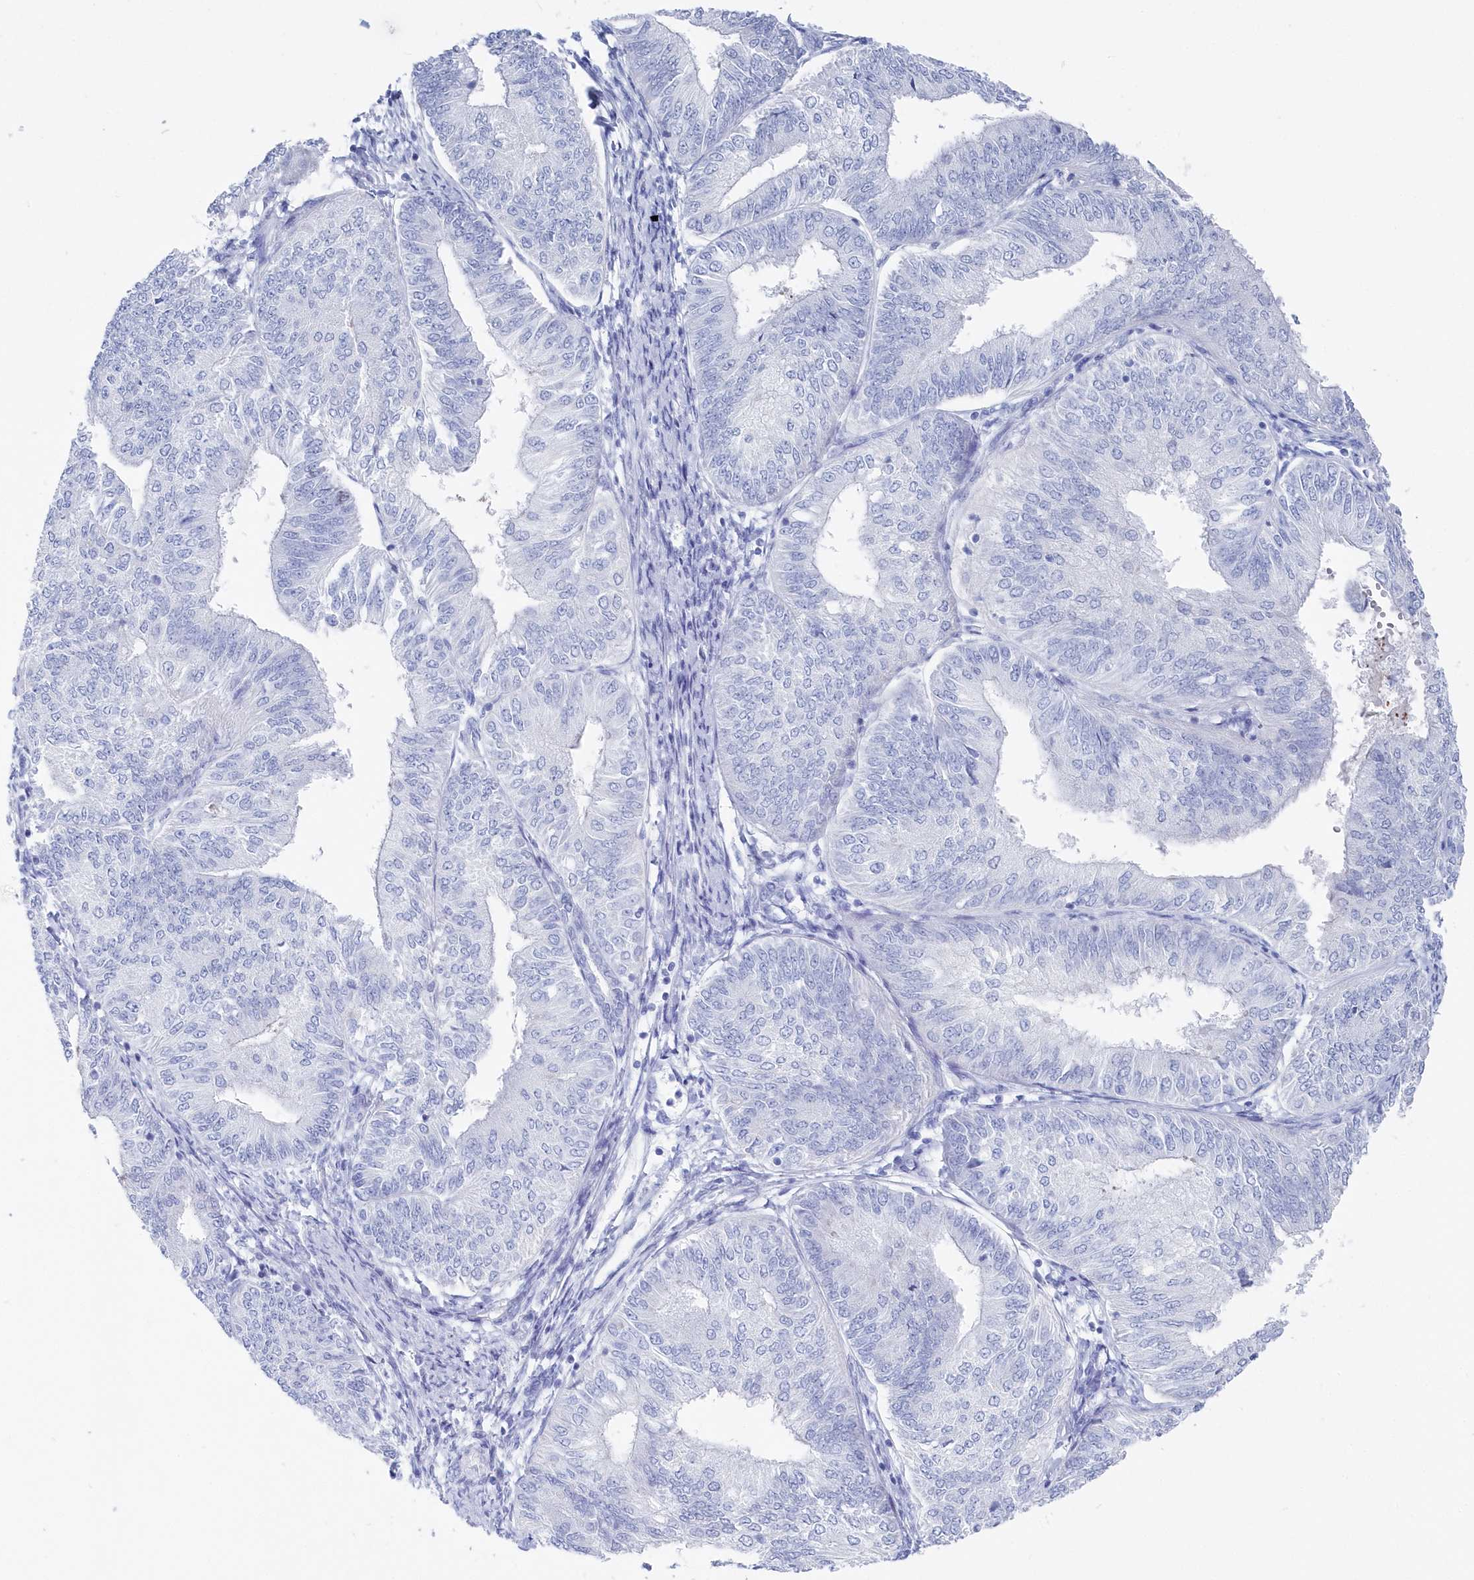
{"staining": {"intensity": "negative", "quantity": "none", "location": "none"}, "tissue": "endometrial cancer", "cell_type": "Tumor cells", "image_type": "cancer", "snomed": [{"axis": "morphology", "description": "Adenocarcinoma, NOS"}, {"axis": "topography", "description": "Endometrium"}], "caption": "Human endometrial cancer stained for a protein using immunohistochemistry (IHC) displays no staining in tumor cells.", "gene": "CSNK1G2", "patient": {"sex": "female", "age": 58}}